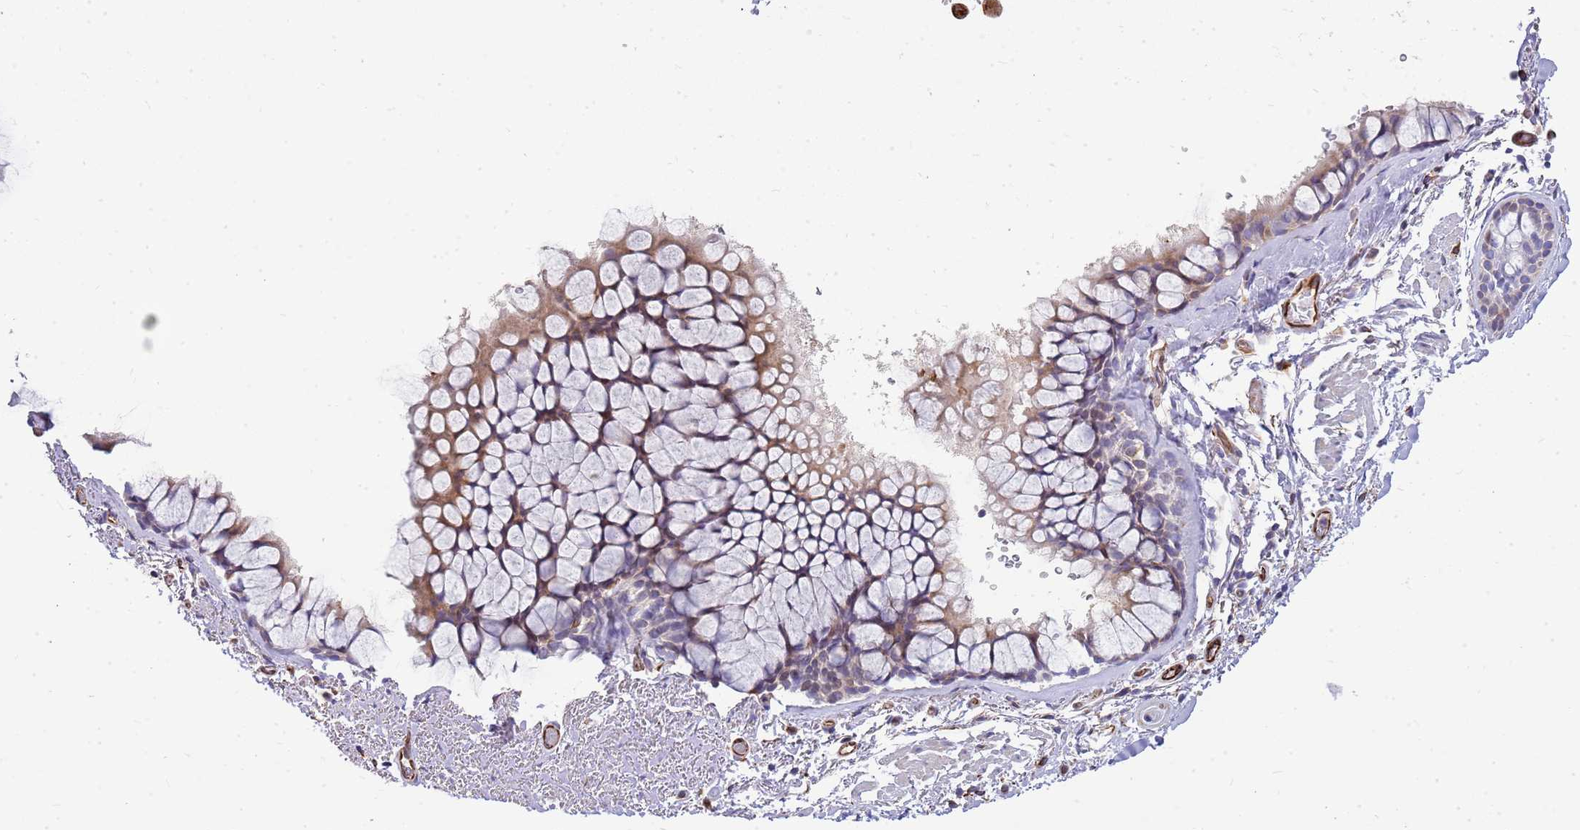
{"staining": {"intensity": "negative", "quantity": "none", "location": "none"}, "tissue": "bronchus", "cell_type": "Respiratory epithelial cells", "image_type": "normal", "snomed": [{"axis": "morphology", "description": "Normal tissue, NOS"}, {"axis": "topography", "description": "Bronchus"}], "caption": "Immunohistochemistry histopathology image of unremarkable bronchus stained for a protein (brown), which exhibits no expression in respiratory epithelial cells. (Immunohistochemistry (ihc), brightfield microscopy, high magnification).", "gene": "ZDHHC1", "patient": {"sex": "male", "age": 65}}